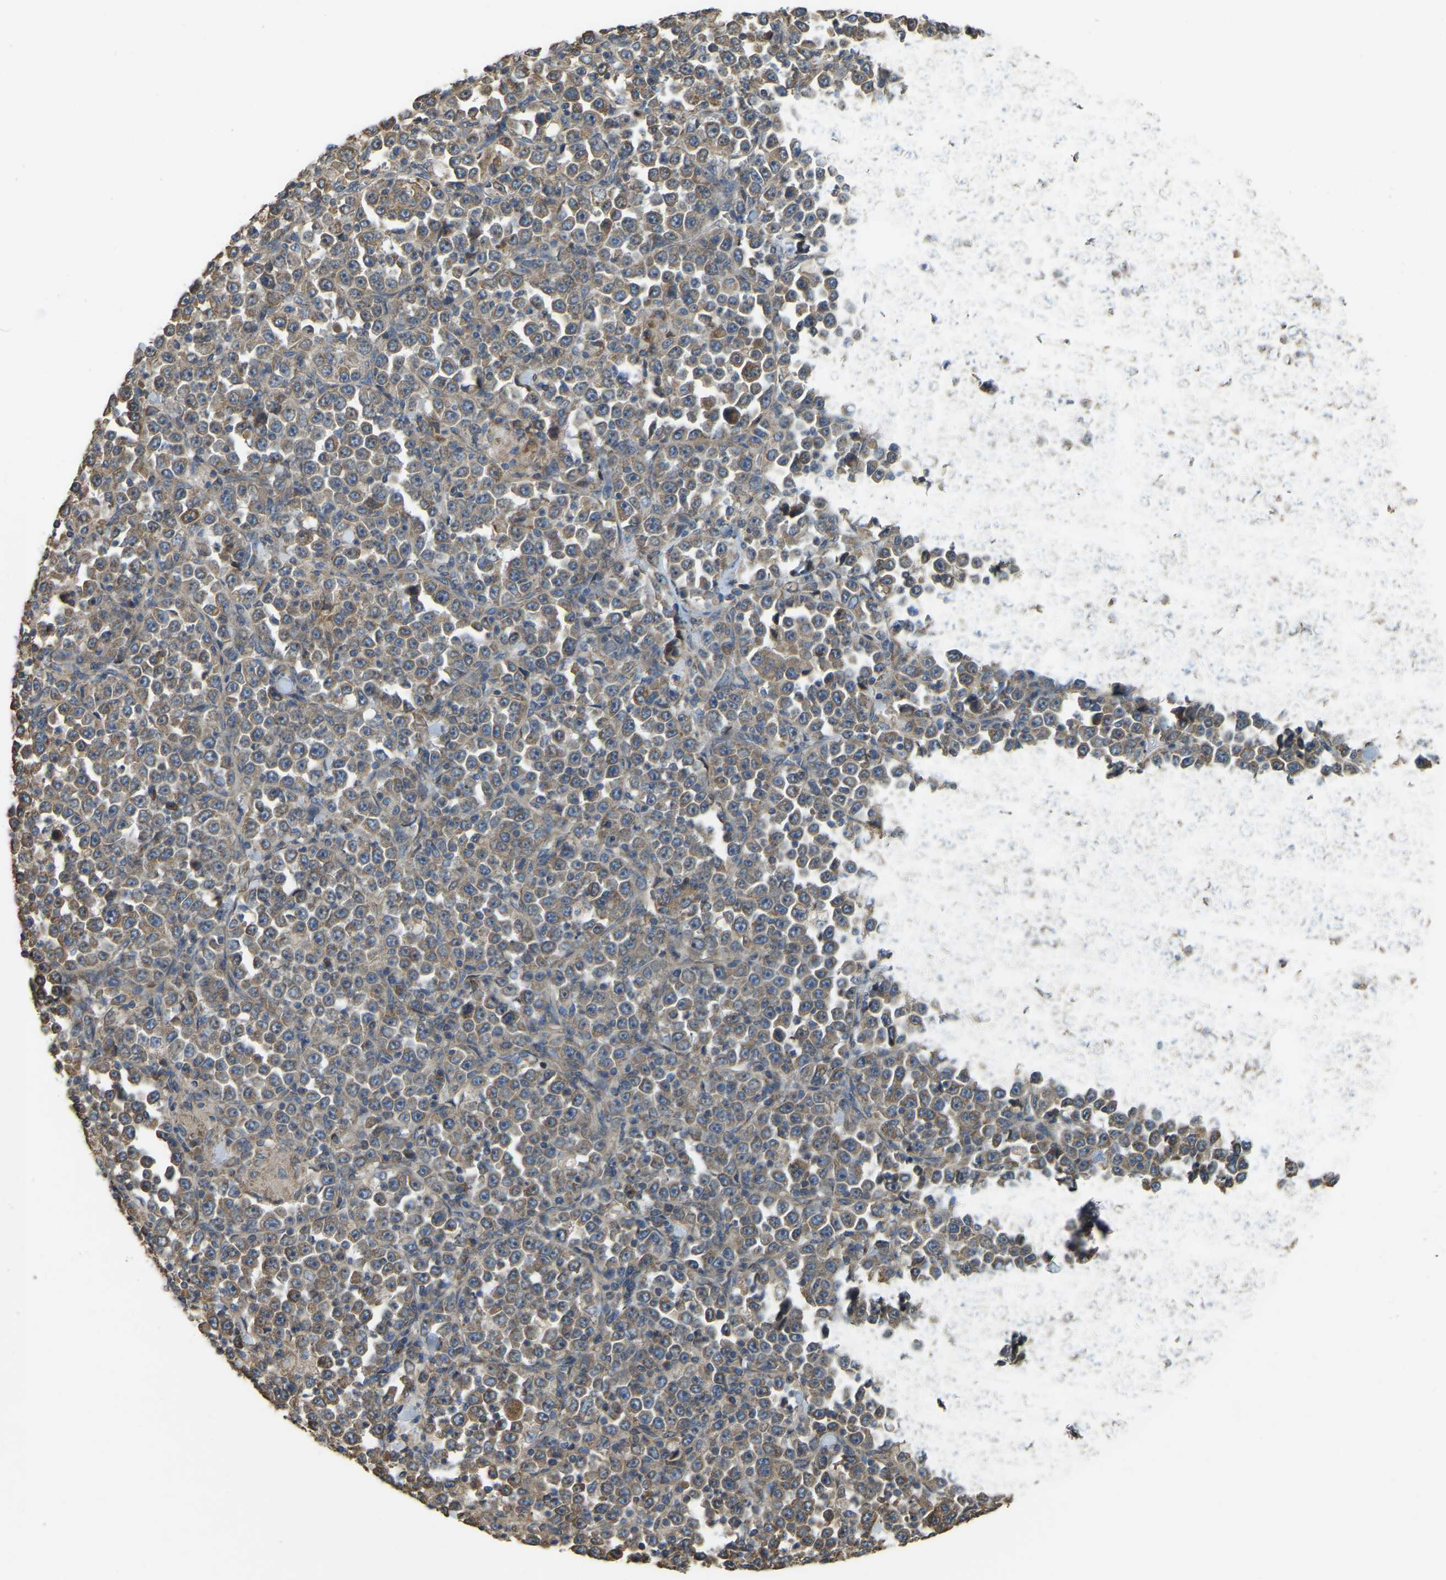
{"staining": {"intensity": "moderate", "quantity": ">75%", "location": "cytoplasmic/membranous"}, "tissue": "stomach cancer", "cell_type": "Tumor cells", "image_type": "cancer", "snomed": [{"axis": "morphology", "description": "Normal tissue, NOS"}, {"axis": "morphology", "description": "Adenocarcinoma, NOS"}, {"axis": "topography", "description": "Stomach, upper"}, {"axis": "topography", "description": "Stomach"}], "caption": "Adenocarcinoma (stomach) was stained to show a protein in brown. There is medium levels of moderate cytoplasmic/membranous expression in approximately >75% of tumor cells.", "gene": "GNG2", "patient": {"sex": "male", "age": 59}}